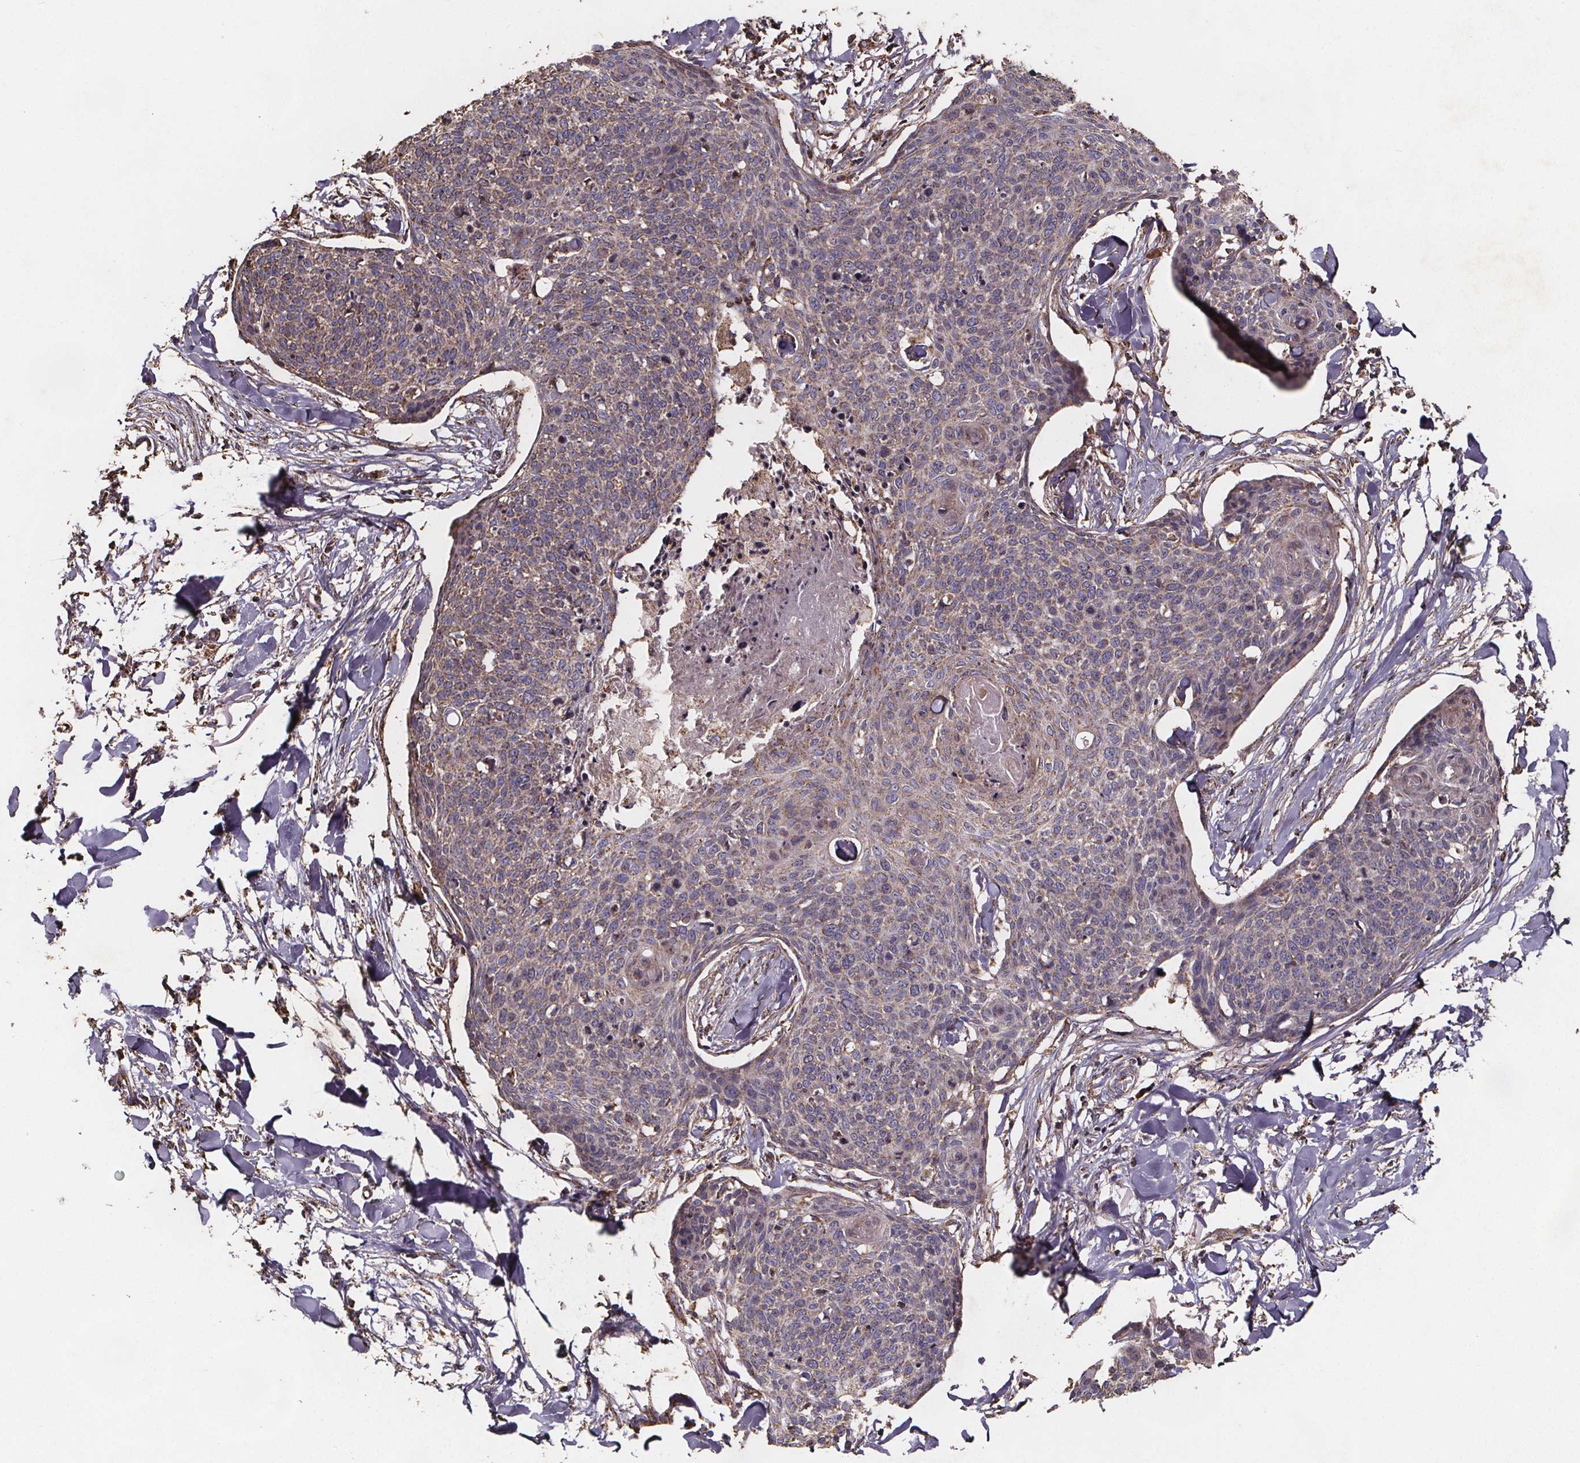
{"staining": {"intensity": "weak", "quantity": ">75%", "location": "cytoplasmic/membranous"}, "tissue": "skin cancer", "cell_type": "Tumor cells", "image_type": "cancer", "snomed": [{"axis": "morphology", "description": "Squamous cell carcinoma, NOS"}, {"axis": "topography", "description": "Skin"}, {"axis": "topography", "description": "Vulva"}], "caption": "Immunohistochemistry photomicrograph of neoplastic tissue: human skin cancer stained using immunohistochemistry (IHC) reveals low levels of weak protein expression localized specifically in the cytoplasmic/membranous of tumor cells, appearing as a cytoplasmic/membranous brown color.", "gene": "SLC35D2", "patient": {"sex": "female", "age": 75}}